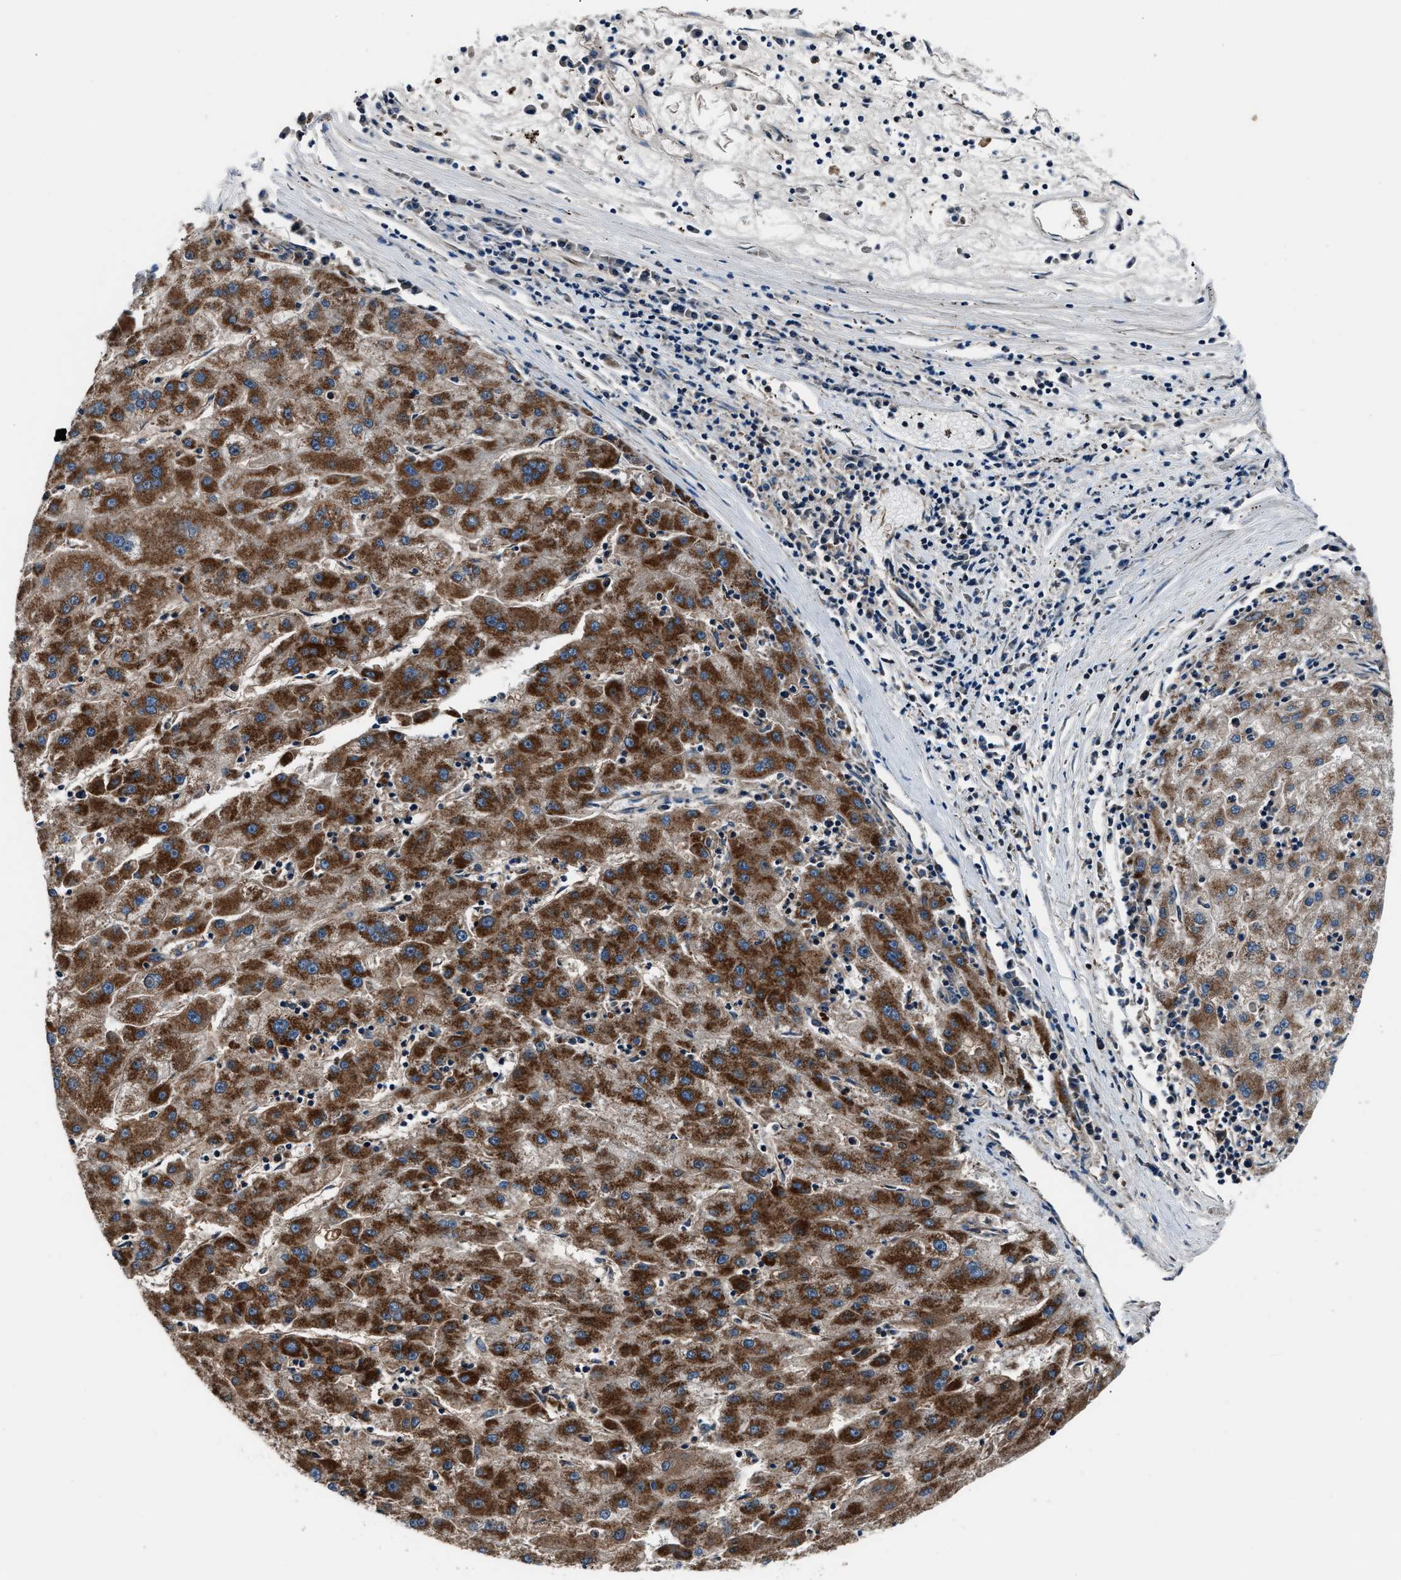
{"staining": {"intensity": "strong", "quantity": ">75%", "location": "cytoplasmic/membranous"}, "tissue": "liver cancer", "cell_type": "Tumor cells", "image_type": "cancer", "snomed": [{"axis": "morphology", "description": "Carcinoma, Hepatocellular, NOS"}, {"axis": "topography", "description": "Liver"}], "caption": "Strong cytoplasmic/membranous expression is seen in approximately >75% of tumor cells in liver hepatocellular carcinoma.", "gene": "GGCT", "patient": {"sex": "male", "age": 72}}